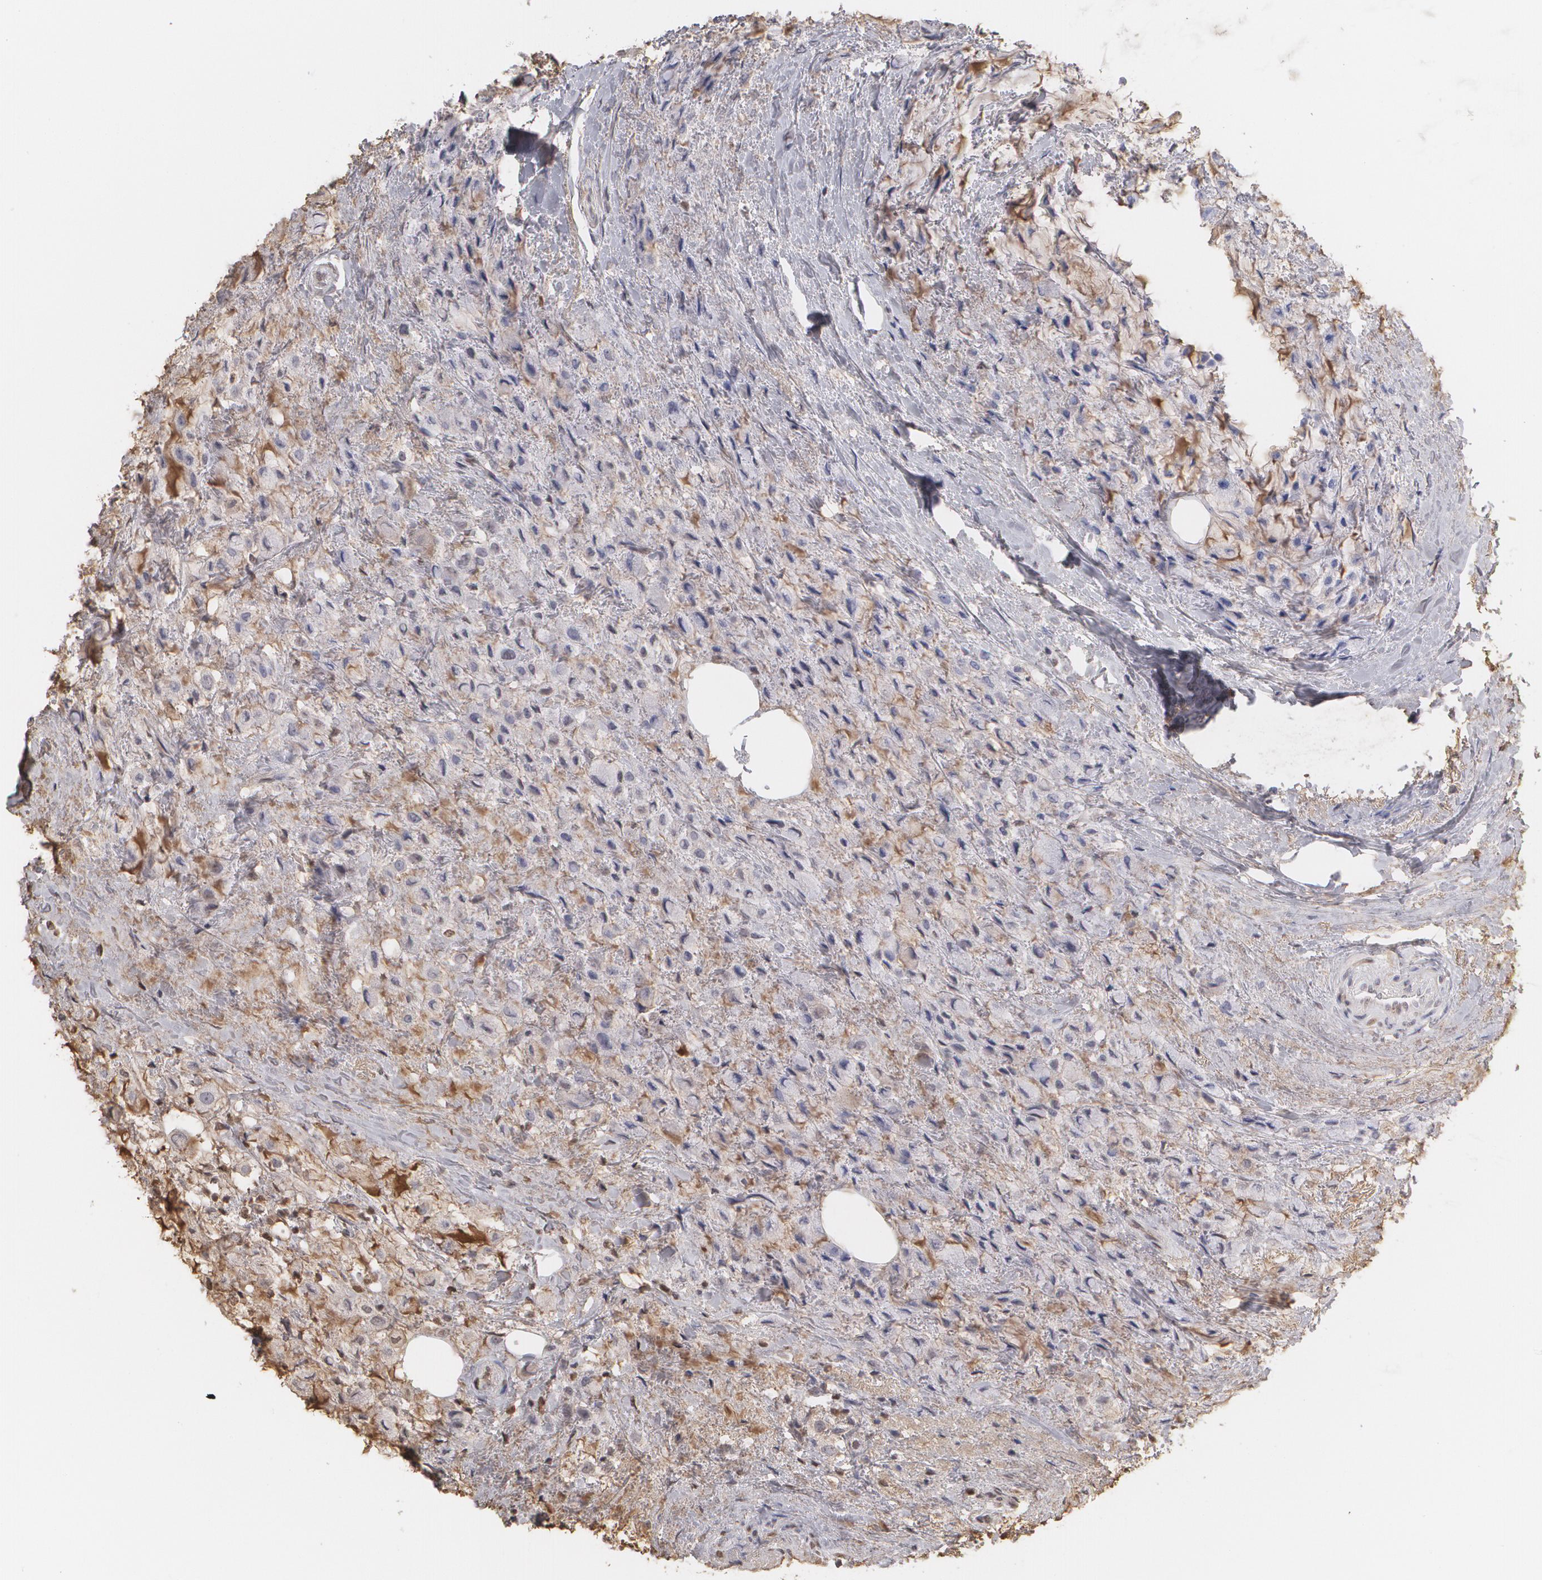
{"staining": {"intensity": "negative", "quantity": "none", "location": "none"}, "tissue": "breast cancer", "cell_type": "Tumor cells", "image_type": "cancer", "snomed": [{"axis": "morphology", "description": "Lobular carcinoma"}, {"axis": "topography", "description": "Breast"}], "caption": "Human breast lobular carcinoma stained for a protein using immunohistochemistry displays no positivity in tumor cells.", "gene": "SERPINA1", "patient": {"sex": "female", "age": 85}}